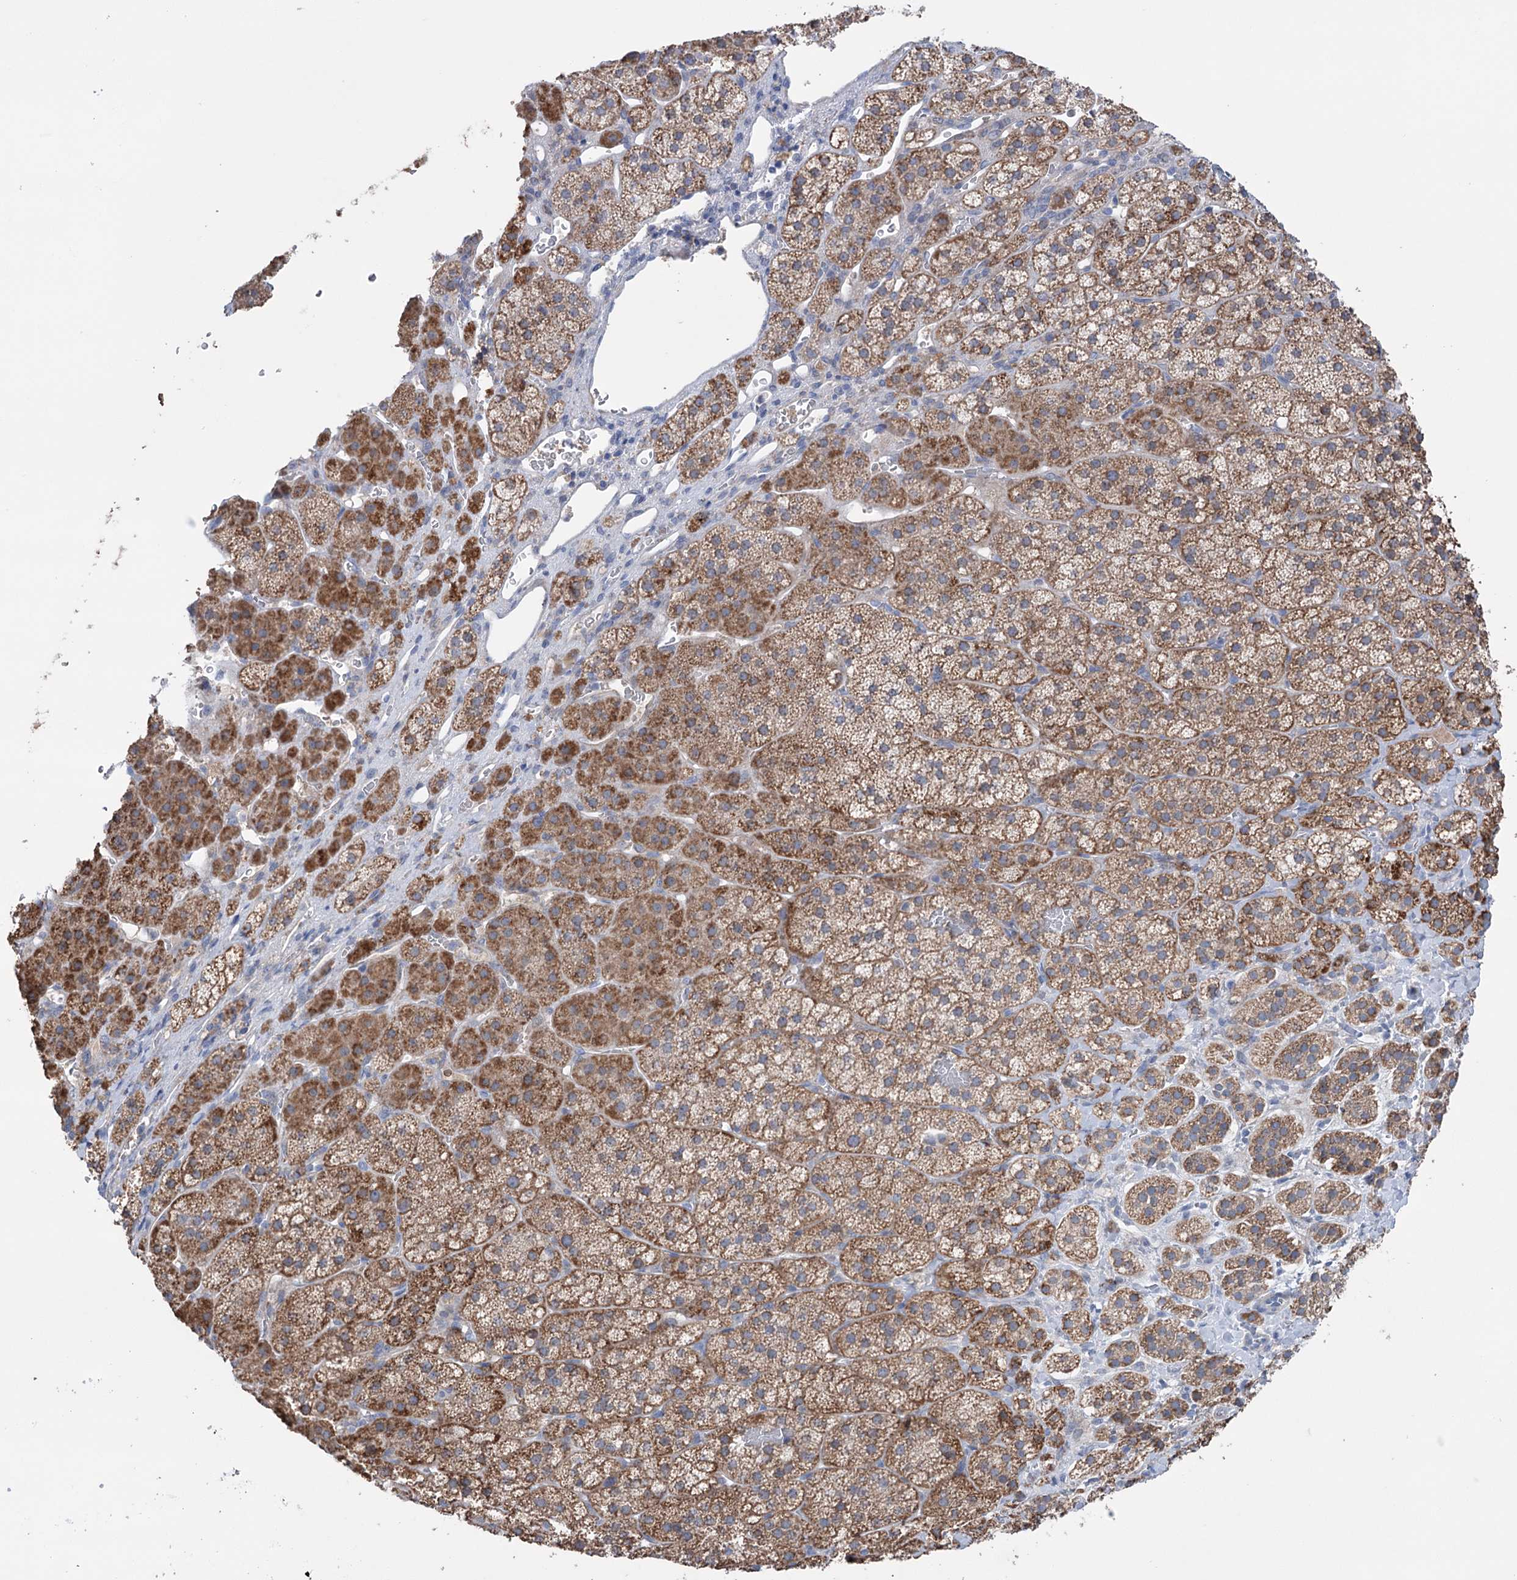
{"staining": {"intensity": "moderate", "quantity": ">75%", "location": "cytoplasmic/membranous"}, "tissue": "adrenal gland", "cell_type": "Glandular cells", "image_type": "normal", "snomed": [{"axis": "morphology", "description": "Normal tissue, NOS"}, {"axis": "topography", "description": "Adrenal gland"}], "caption": "Unremarkable adrenal gland demonstrates moderate cytoplasmic/membranous positivity in about >75% of glandular cells.", "gene": "MTCH2", "patient": {"sex": "female", "age": 44}}